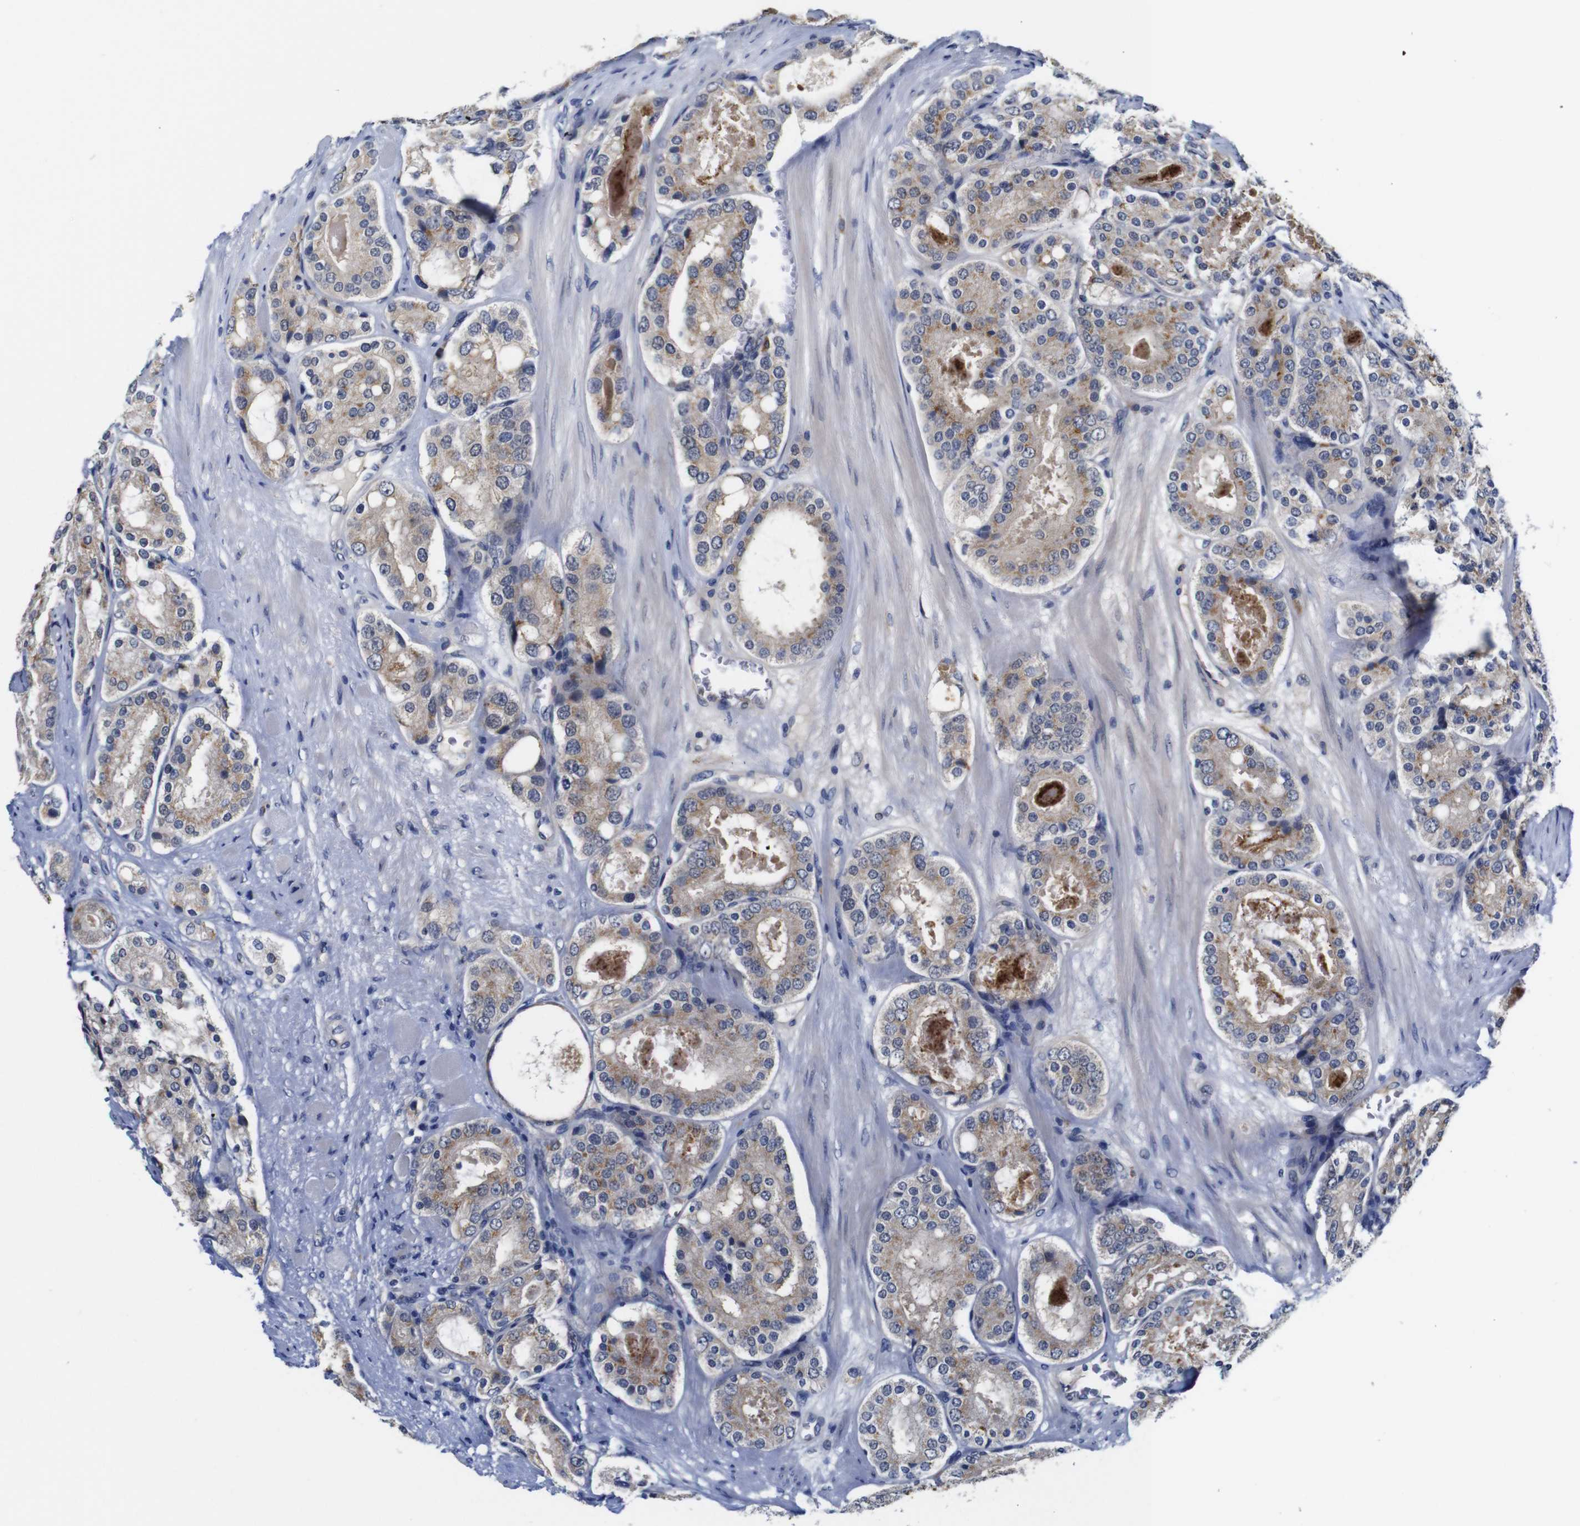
{"staining": {"intensity": "moderate", "quantity": ">75%", "location": "cytoplasmic/membranous"}, "tissue": "prostate cancer", "cell_type": "Tumor cells", "image_type": "cancer", "snomed": [{"axis": "morphology", "description": "Adenocarcinoma, High grade"}, {"axis": "topography", "description": "Prostate"}], "caption": "A high-resolution image shows immunohistochemistry staining of prostate cancer (adenocarcinoma (high-grade)), which demonstrates moderate cytoplasmic/membranous expression in approximately >75% of tumor cells. The staining was performed using DAB (3,3'-diaminobenzidine), with brown indicating positive protein expression. Nuclei are stained blue with hematoxylin.", "gene": "FURIN", "patient": {"sex": "male", "age": 65}}